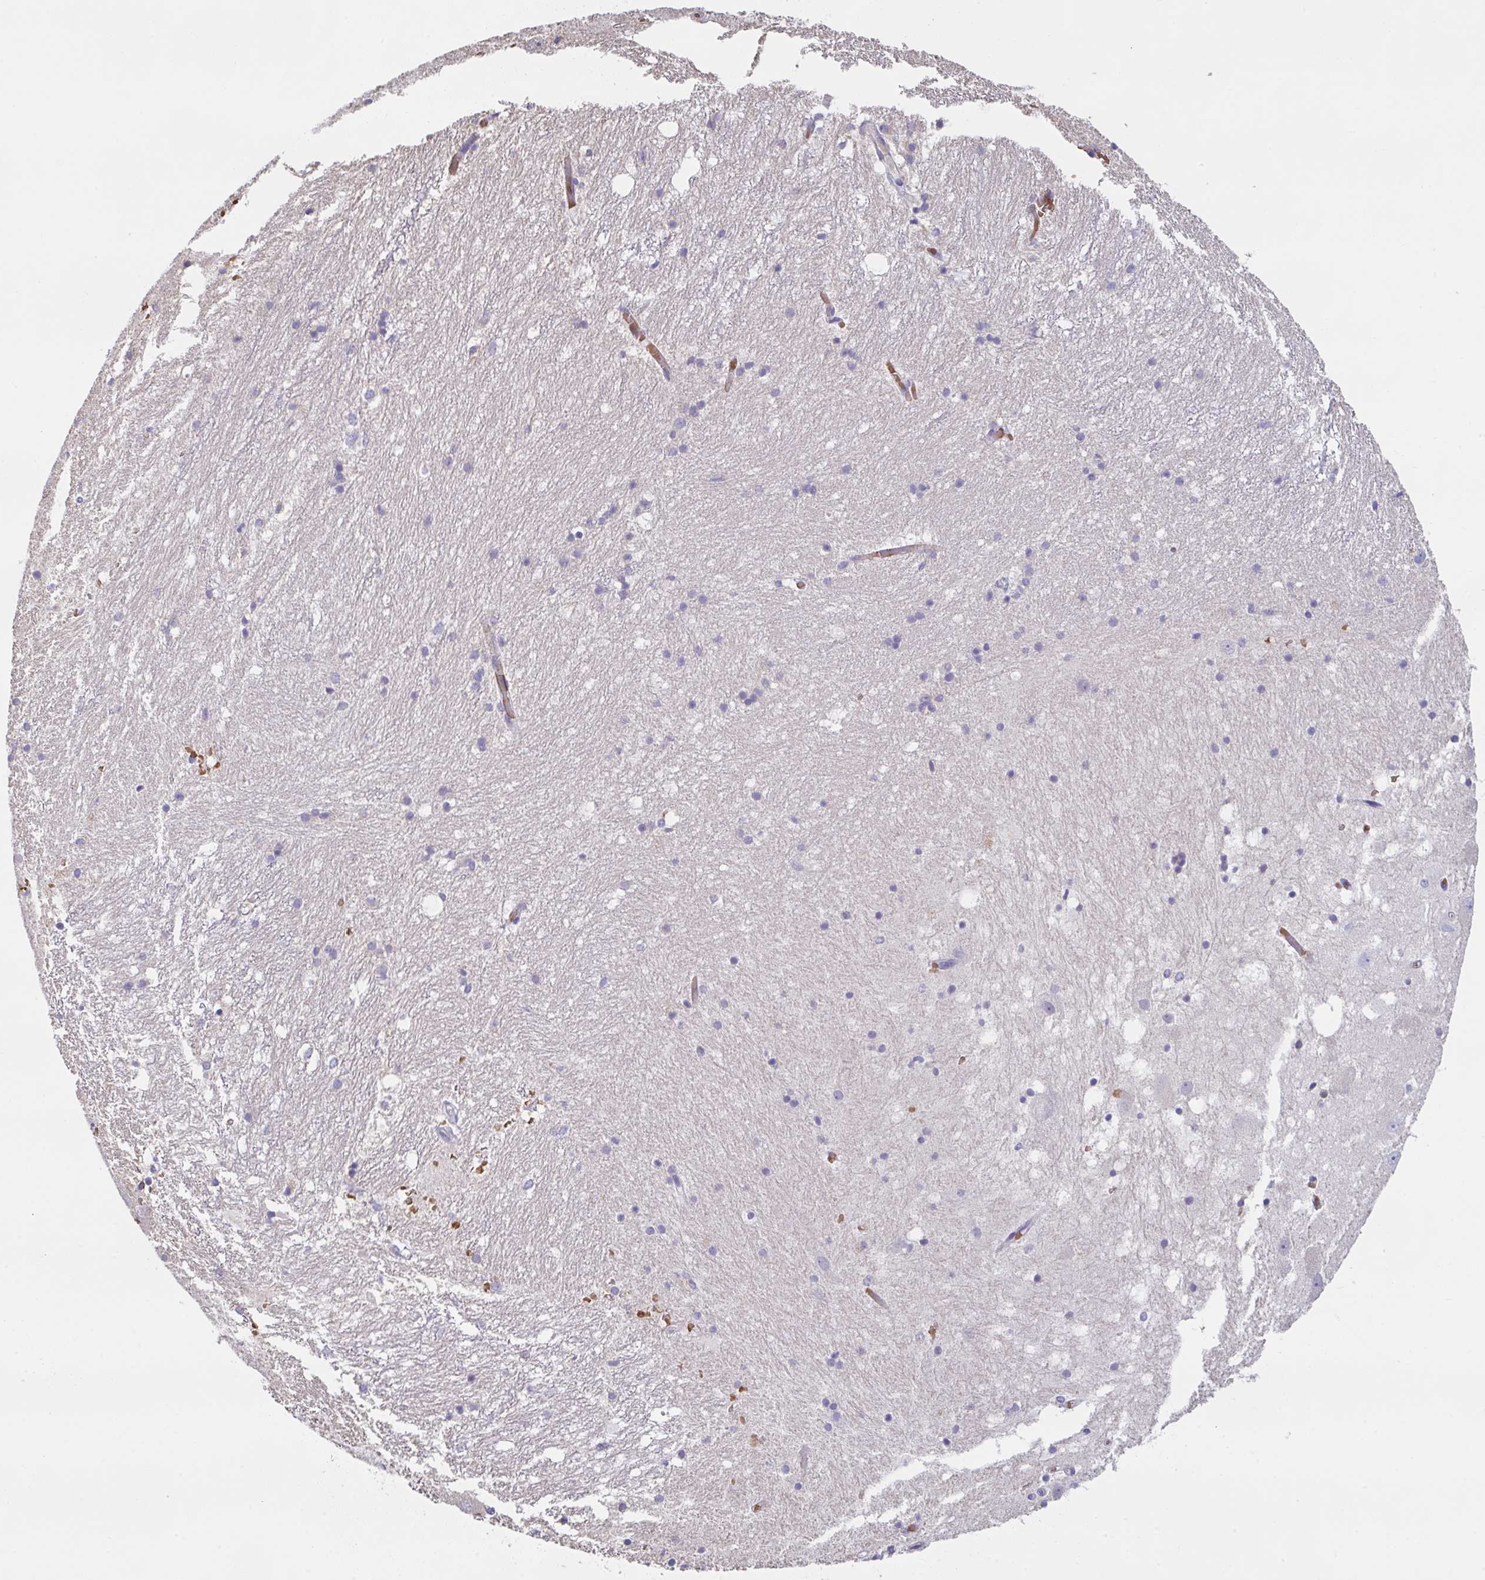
{"staining": {"intensity": "negative", "quantity": "none", "location": "none"}, "tissue": "hippocampus", "cell_type": "Glial cells", "image_type": "normal", "snomed": [{"axis": "morphology", "description": "Normal tissue, NOS"}, {"axis": "topography", "description": "Hippocampus"}], "caption": "High power microscopy image of an IHC micrograph of benign hippocampus, revealing no significant staining in glial cells.", "gene": "TFAP2C", "patient": {"sex": "female", "age": 52}}